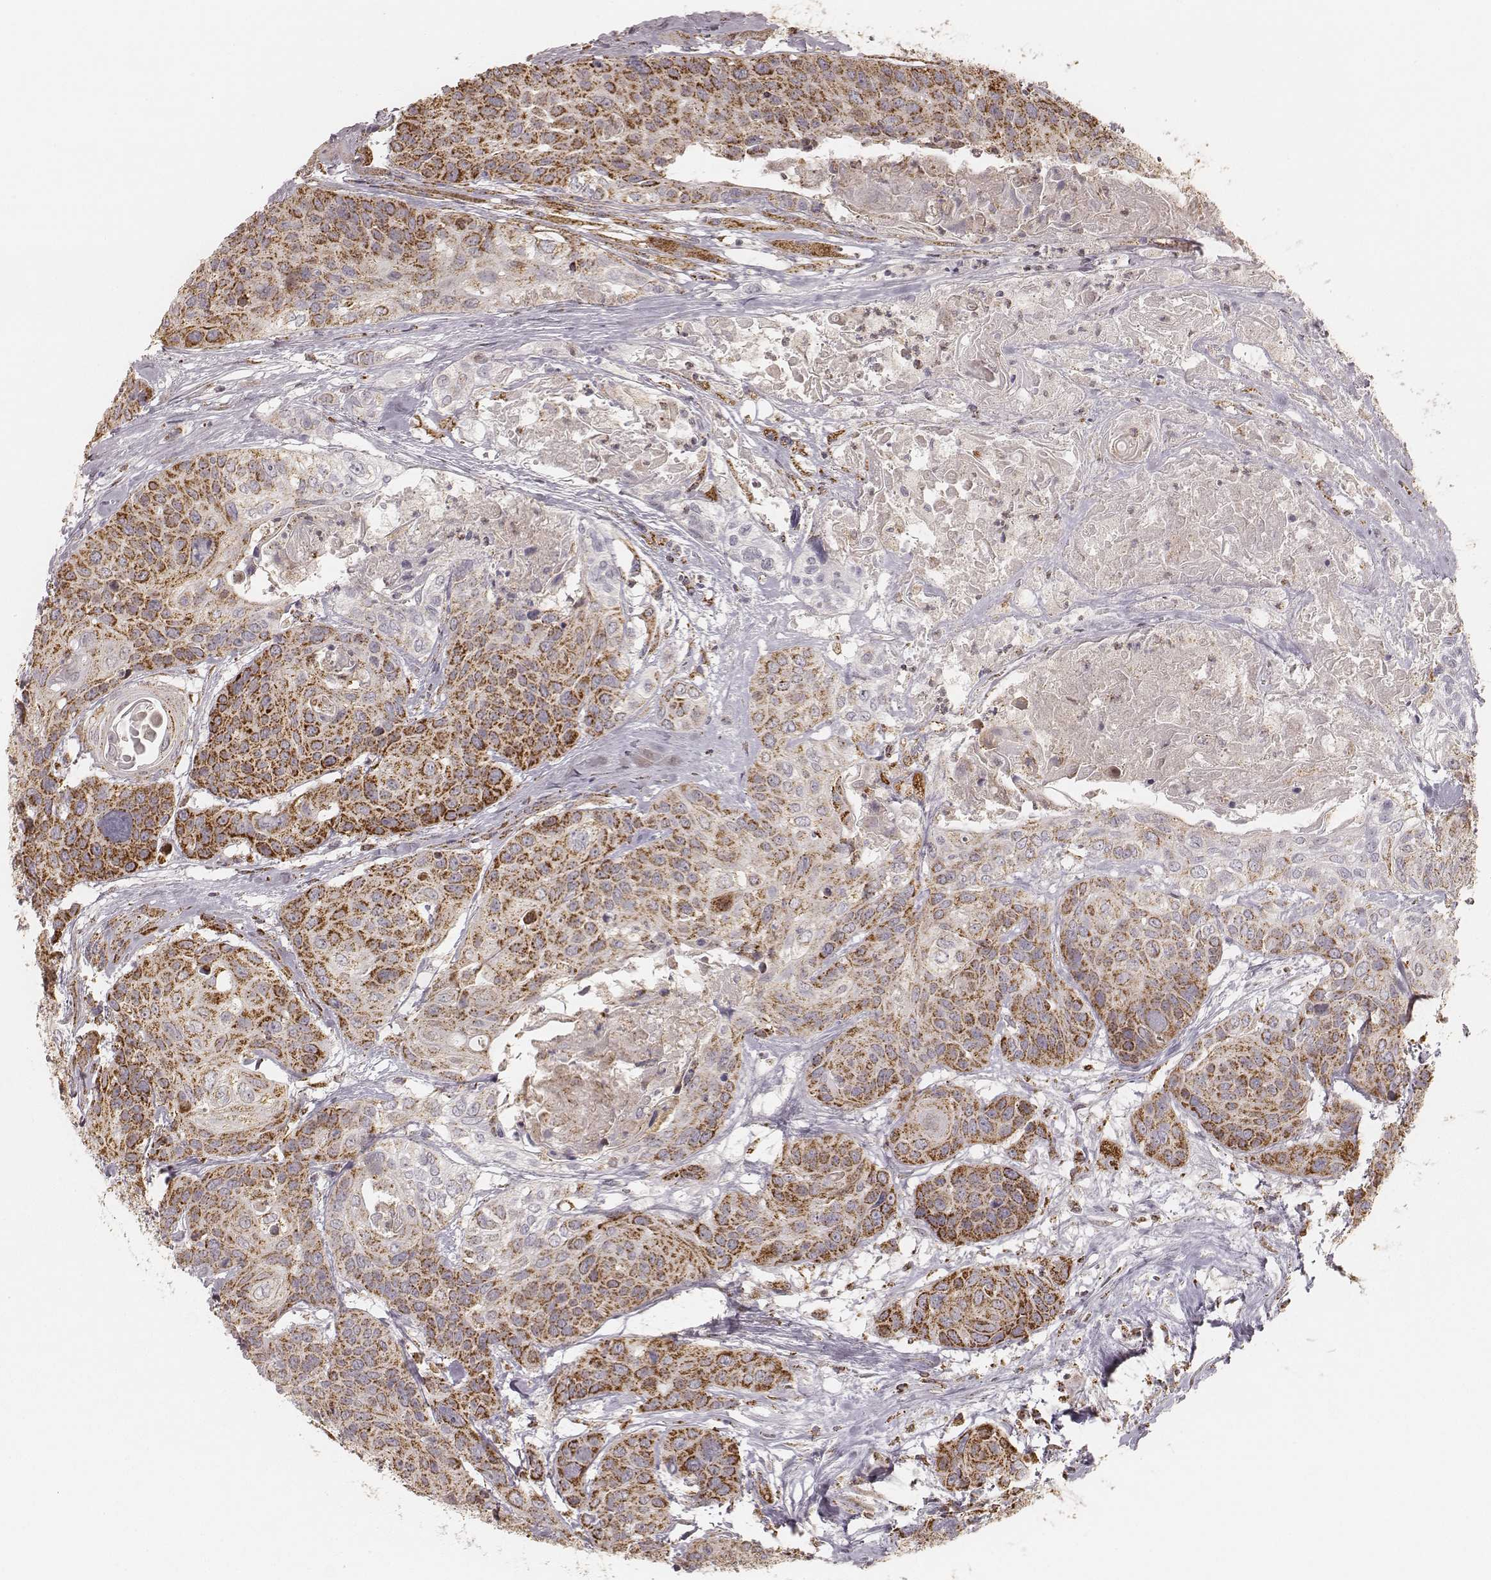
{"staining": {"intensity": "strong", "quantity": ">75%", "location": "cytoplasmic/membranous"}, "tissue": "head and neck cancer", "cell_type": "Tumor cells", "image_type": "cancer", "snomed": [{"axis": "morphology", "description": "Squamous cell carcinoma, NOS"}, {"axis": "topography", "description": "Oral tissue"}, {"axis": "topography", "description": "Head-Neck"}], "caption": "High-power microscopy captured an immunohistochemistry photomicrograph of squamous cell carcinoma (head and neck), revealing strong cytoplasmic/membranous expression in about >75% of tumor cells.", "gene": "CS", "patient": {"sex": "male", "age": 56}}